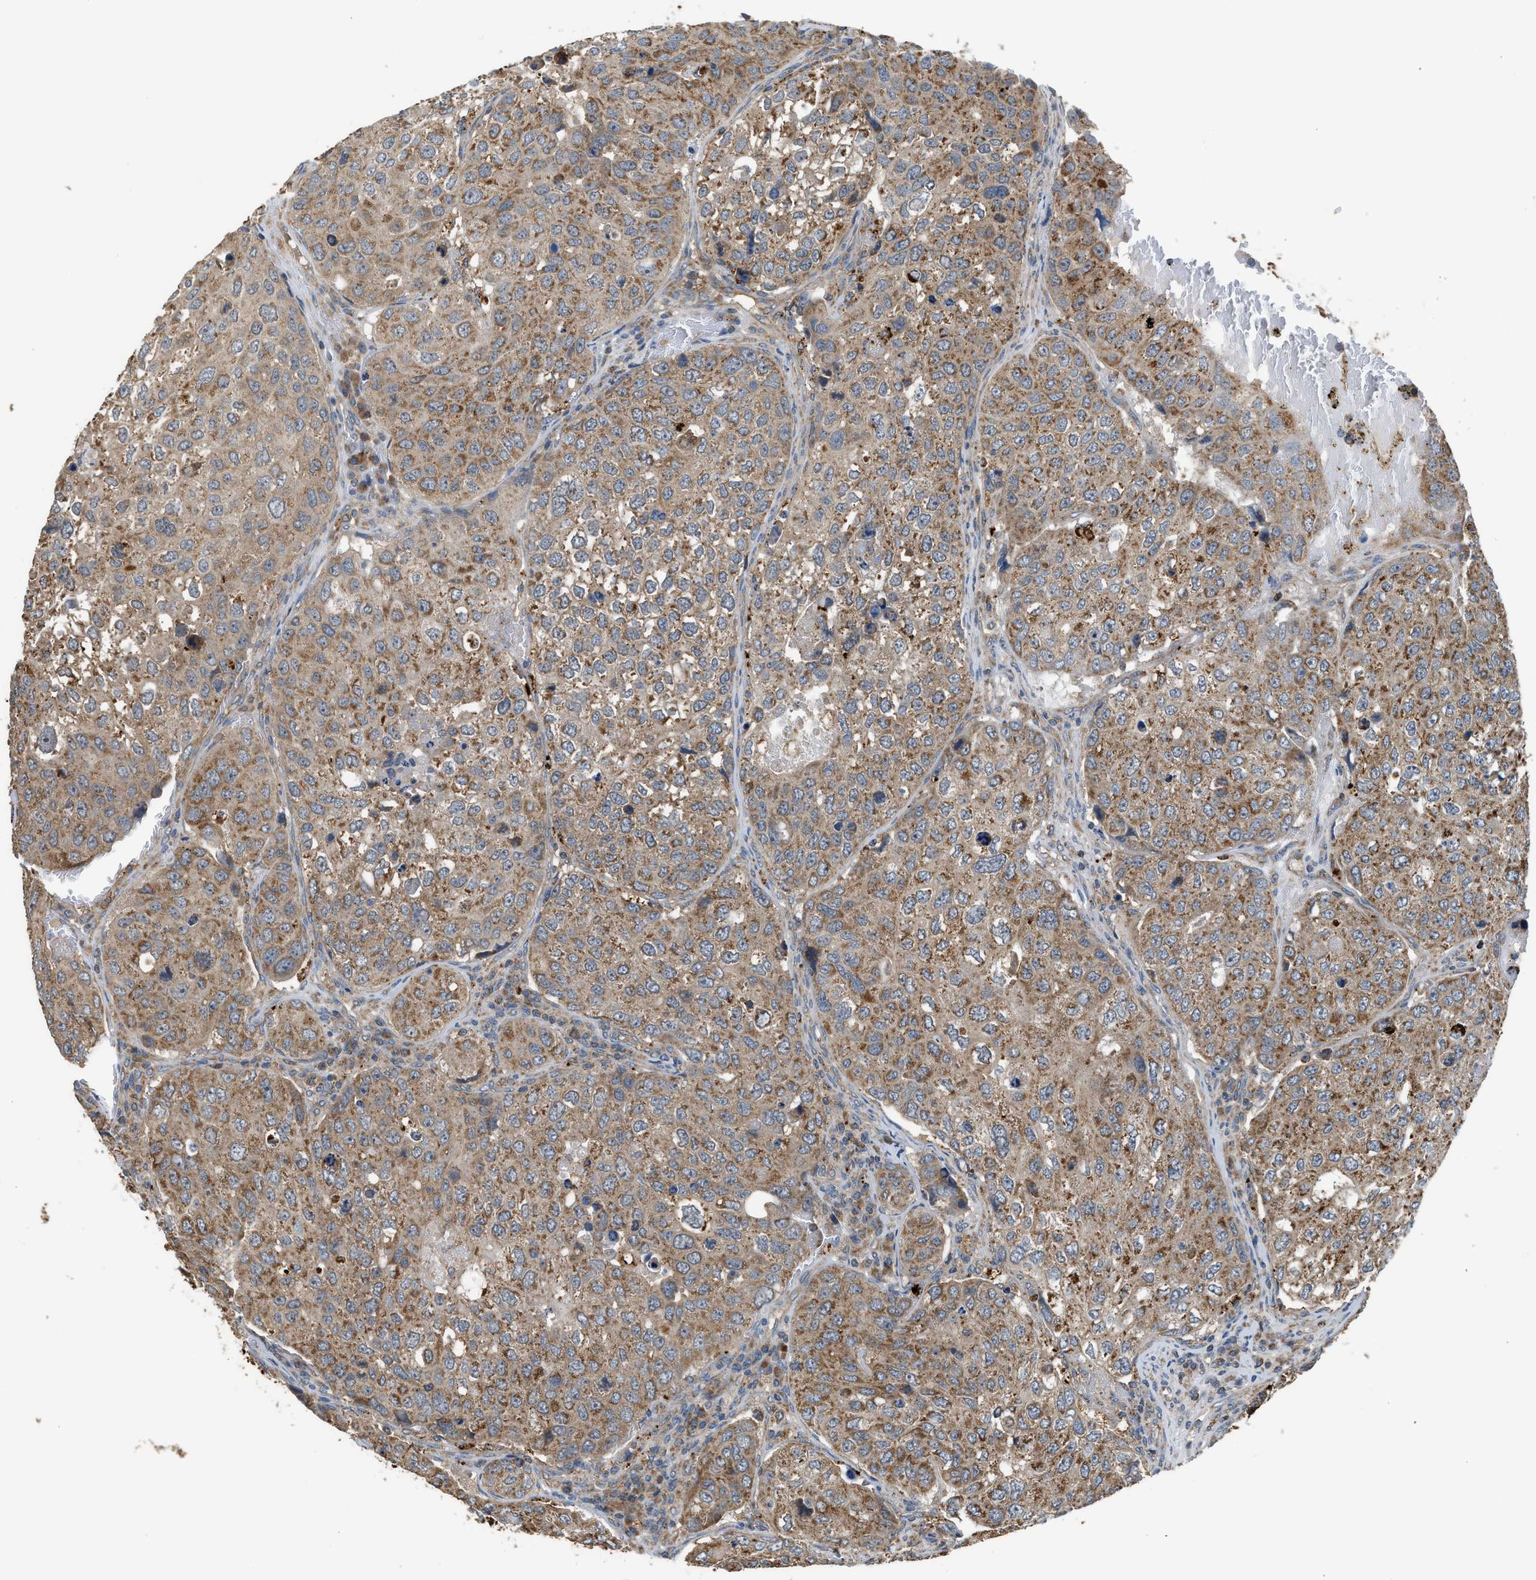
{"staining": {"intensity": "strong", "quantity": ">75%", "location": "cytoplasmic/membranous"}, "tissue": "urothelial cancer", "cell_type": "Tumor cells", "image_type": "cancer", "snomed": [{"axis": "morphology", "description": "Urothelial carcinoma, High grade"}, {"axis": "topography", "description": "Lymph node"}, {"axis": "topography", "description": "Urinary bladder"}], "caption": "An immunohistochemistry histopathology image of neoplastic tissue is shown. Protein staining in brown highlights strong cytoplasmic/membranous positivity in urothelial carcinoma (high-grade) within tumor cells.", "gene": "STARD3", "patient": {"sex": "male", "age": 51}}